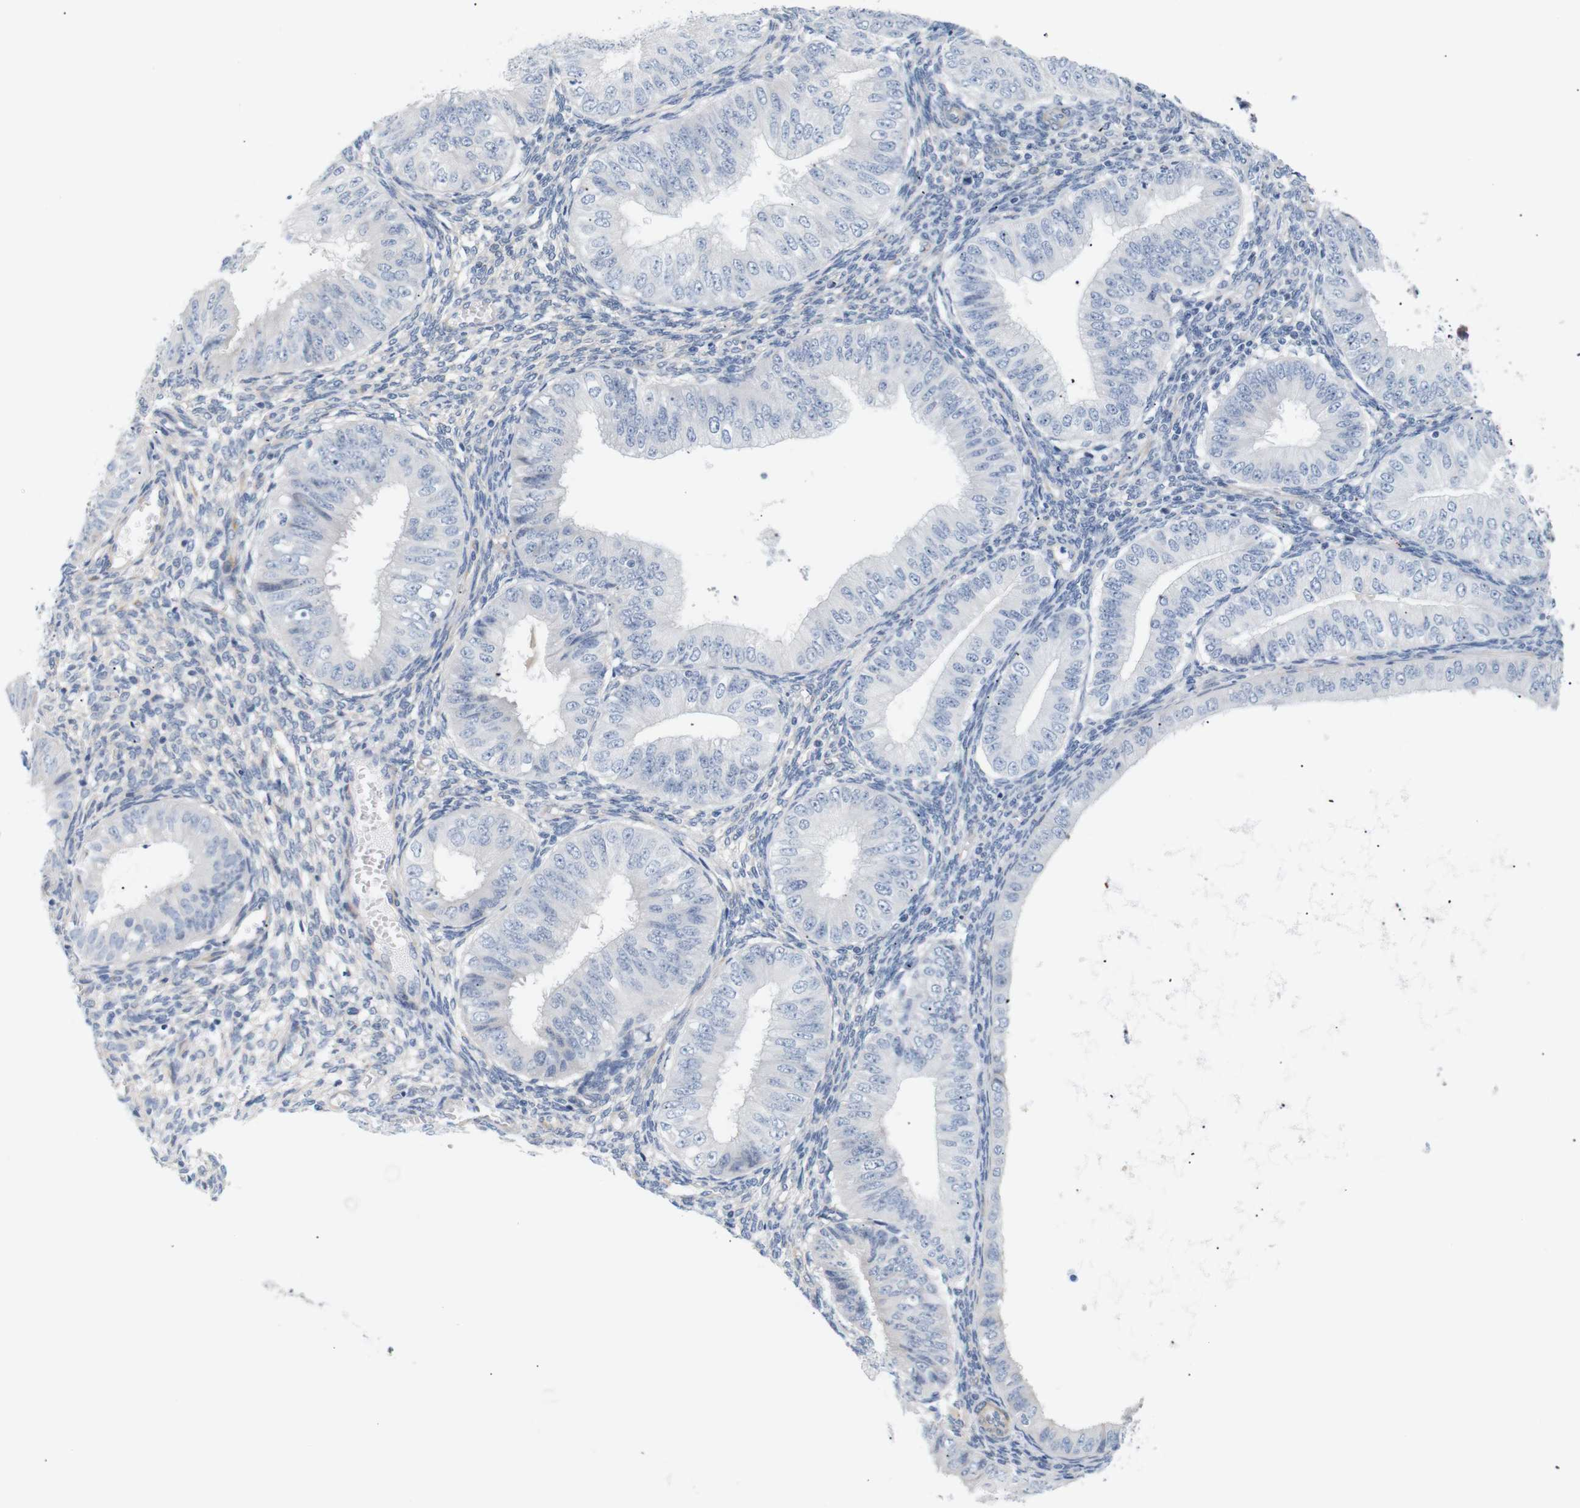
{"staining": {"intensity": "negative", "quantity": "none", "location": "none"}, "tissue": "endometrial cancer", "cell_type": "Tumor cells", "image_type": "cancer", "snomed": [{"axis": "morphology", "description": "Normal tissue, NOS"}, {"axis": "morphology", "description": "Adenocarcinoma, NOS"}, {"axis": "topography", "description": "Endometrium"}], "caption": "Endometrial adenocarcinoma stained for a protein using immunohistochemistry (IHC) shows no expression tumor cells.", "gene": "STMN3", "patient": {"sex": "female", "age": 53}}